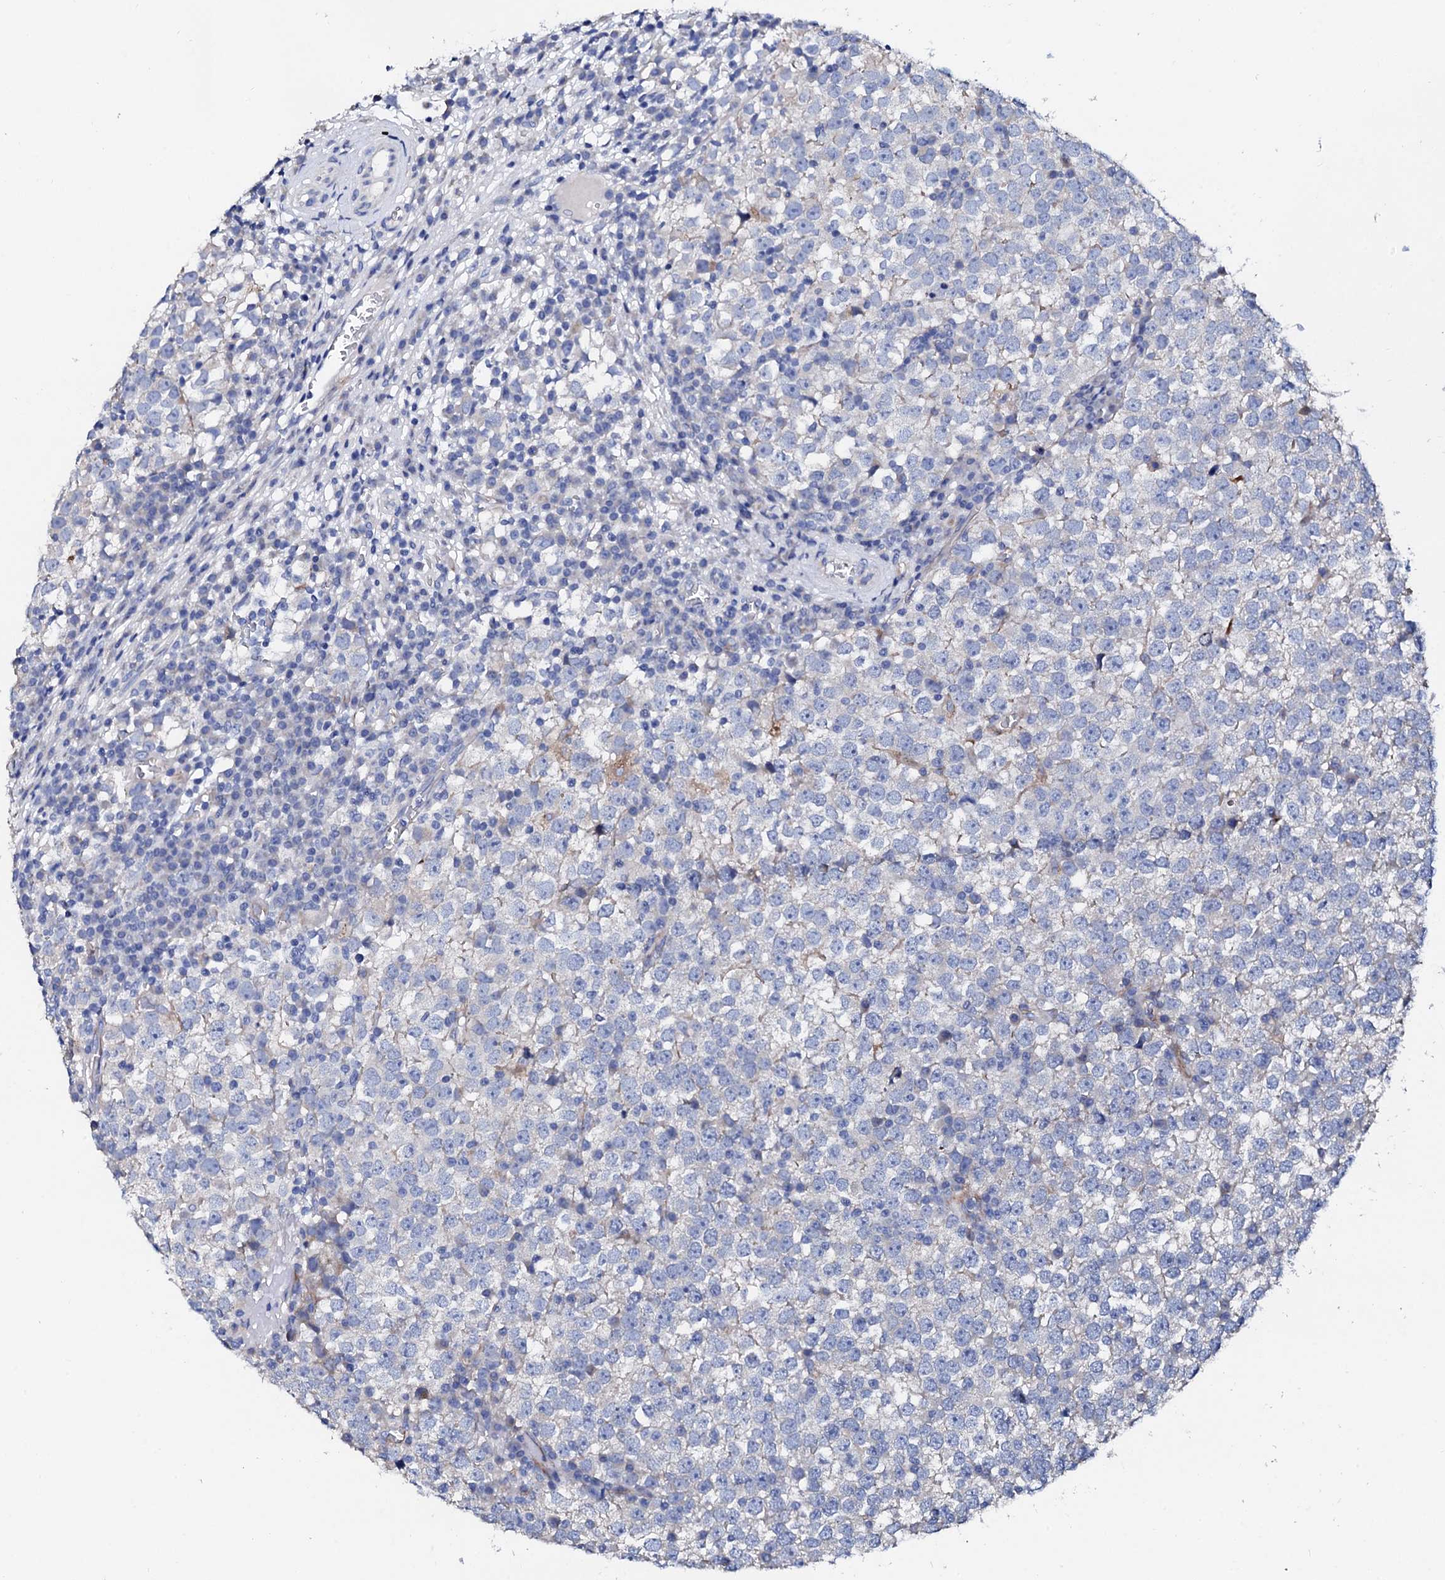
{"staining": {"intensity": "negative", "quantity": "none", "location": "none"}, "tissue": "testis cancer", "cell_type": "Tumor cells", "image_type": "cancer", "snomed": [{"axis": "morphology", "description": "Seminoma, NOS"}, {"axis": "topography", "description": "Testis"}], "caption": "This is a micrograph of immunohistochemistry (IHC) staining of testis cancer (seminoma), which shows no positivity in tumor cells.", "gene": "TRDN", "patient": {"sex": "male", "age": 65}}